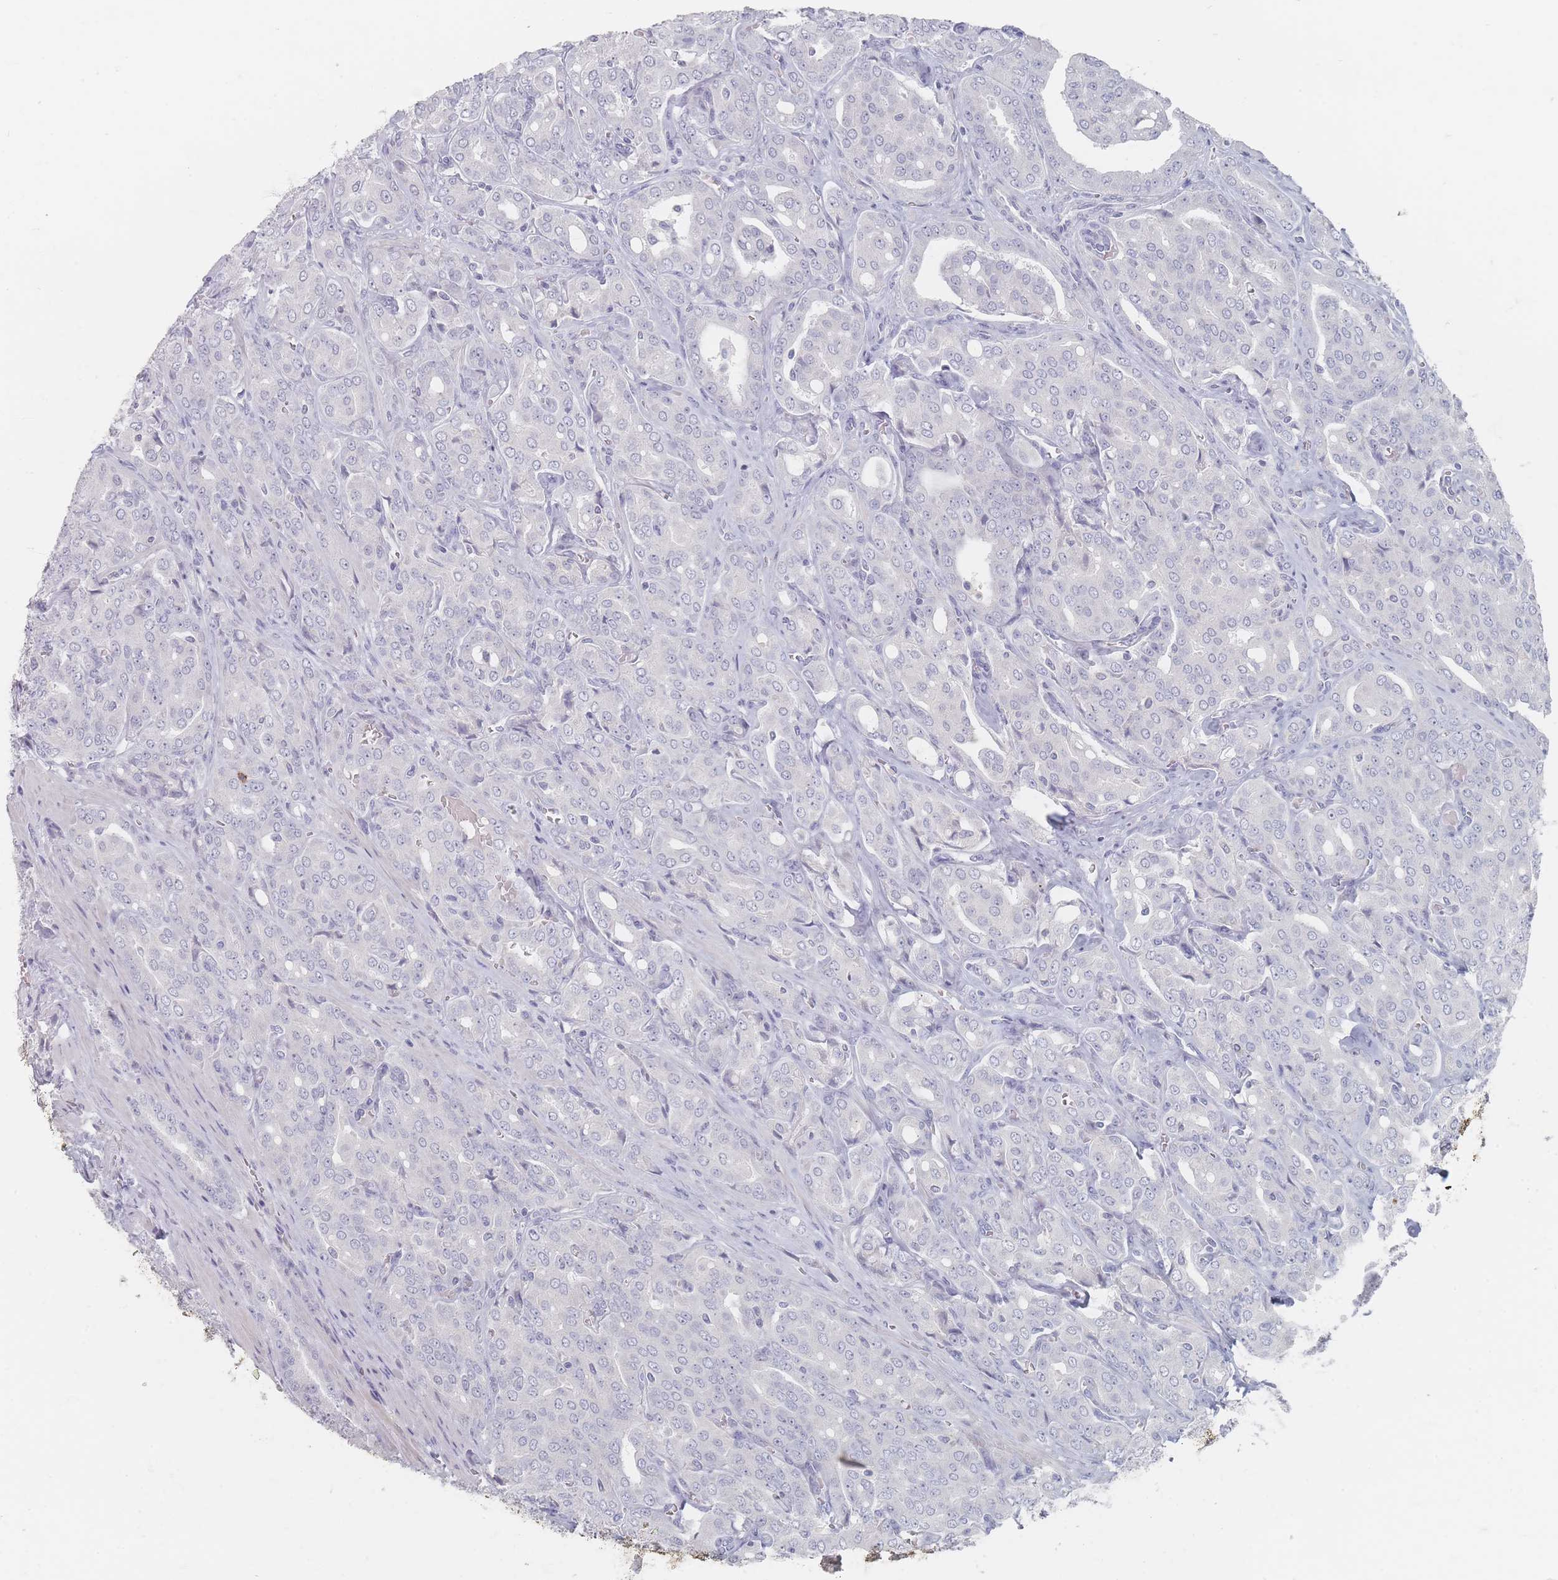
{"staining": {"intensity": "negative", "quantity": "none", "location": "none"}, "tissue": "prostate cancer", "cell_type": "Tumor cells", "image_type": "cancer", "snomed": [{"axis": "morphology", "description": "Adenocarcinoma, High grade"}, {"axis": "topography", "description": "Prostate"}], "caption": "Immunohistochemistry photomicrograph of neoplastic tissue: human high-grade adenocarcinoma (prostate) stained with DAB exhibits no significant protein positivity in tumor cells.", "gene": "CD37", "patient": {"sex": "male", "age": 68}}